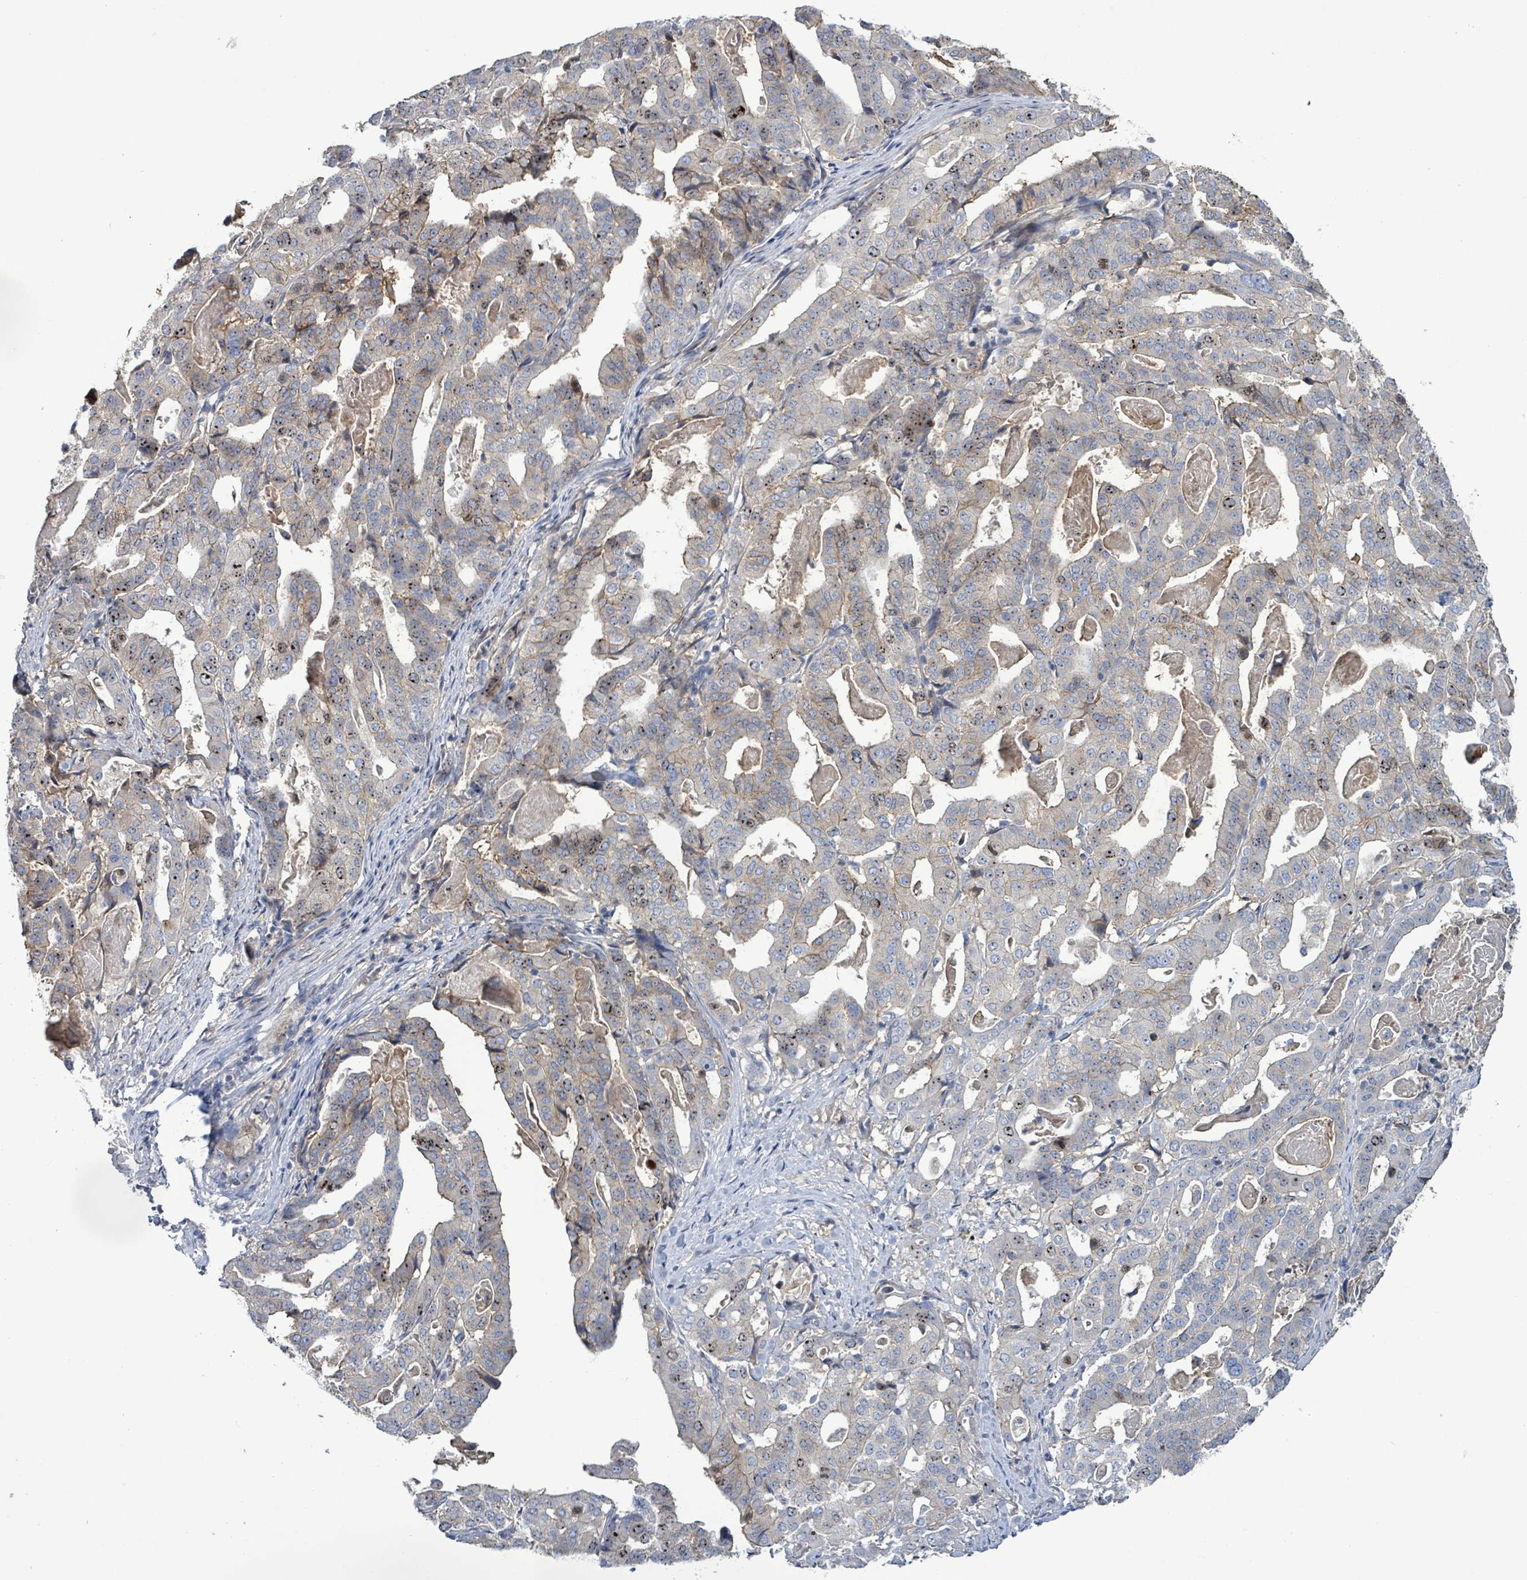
{"staining": {"intensity": "weak", "quantity": "25%-75%", "location": "cytoplasmic/membranous,nuclear"}, "tissue": "stomach cancer", "cell_type": "Tumor cells", "image_type": "cancer", "snomed": [{"axis": "morphology", "description": "Adenocarcinoma, NOS"}, {"axis": "topography", "description": "Stomach"}], "caption": "Protein analysis of stomach cancer (adenocarcinoma) tissue demonstrates weak cytoplasmic/membranous and nuclear staining in about 25%-75% of tumor cells. The staining was performed using DAB, with brown indicating positive protein expression. Nuclei are stained blue with hematoxylin.", "gene": "KRAS", "patient": {"sex": "male", "age": 48}}